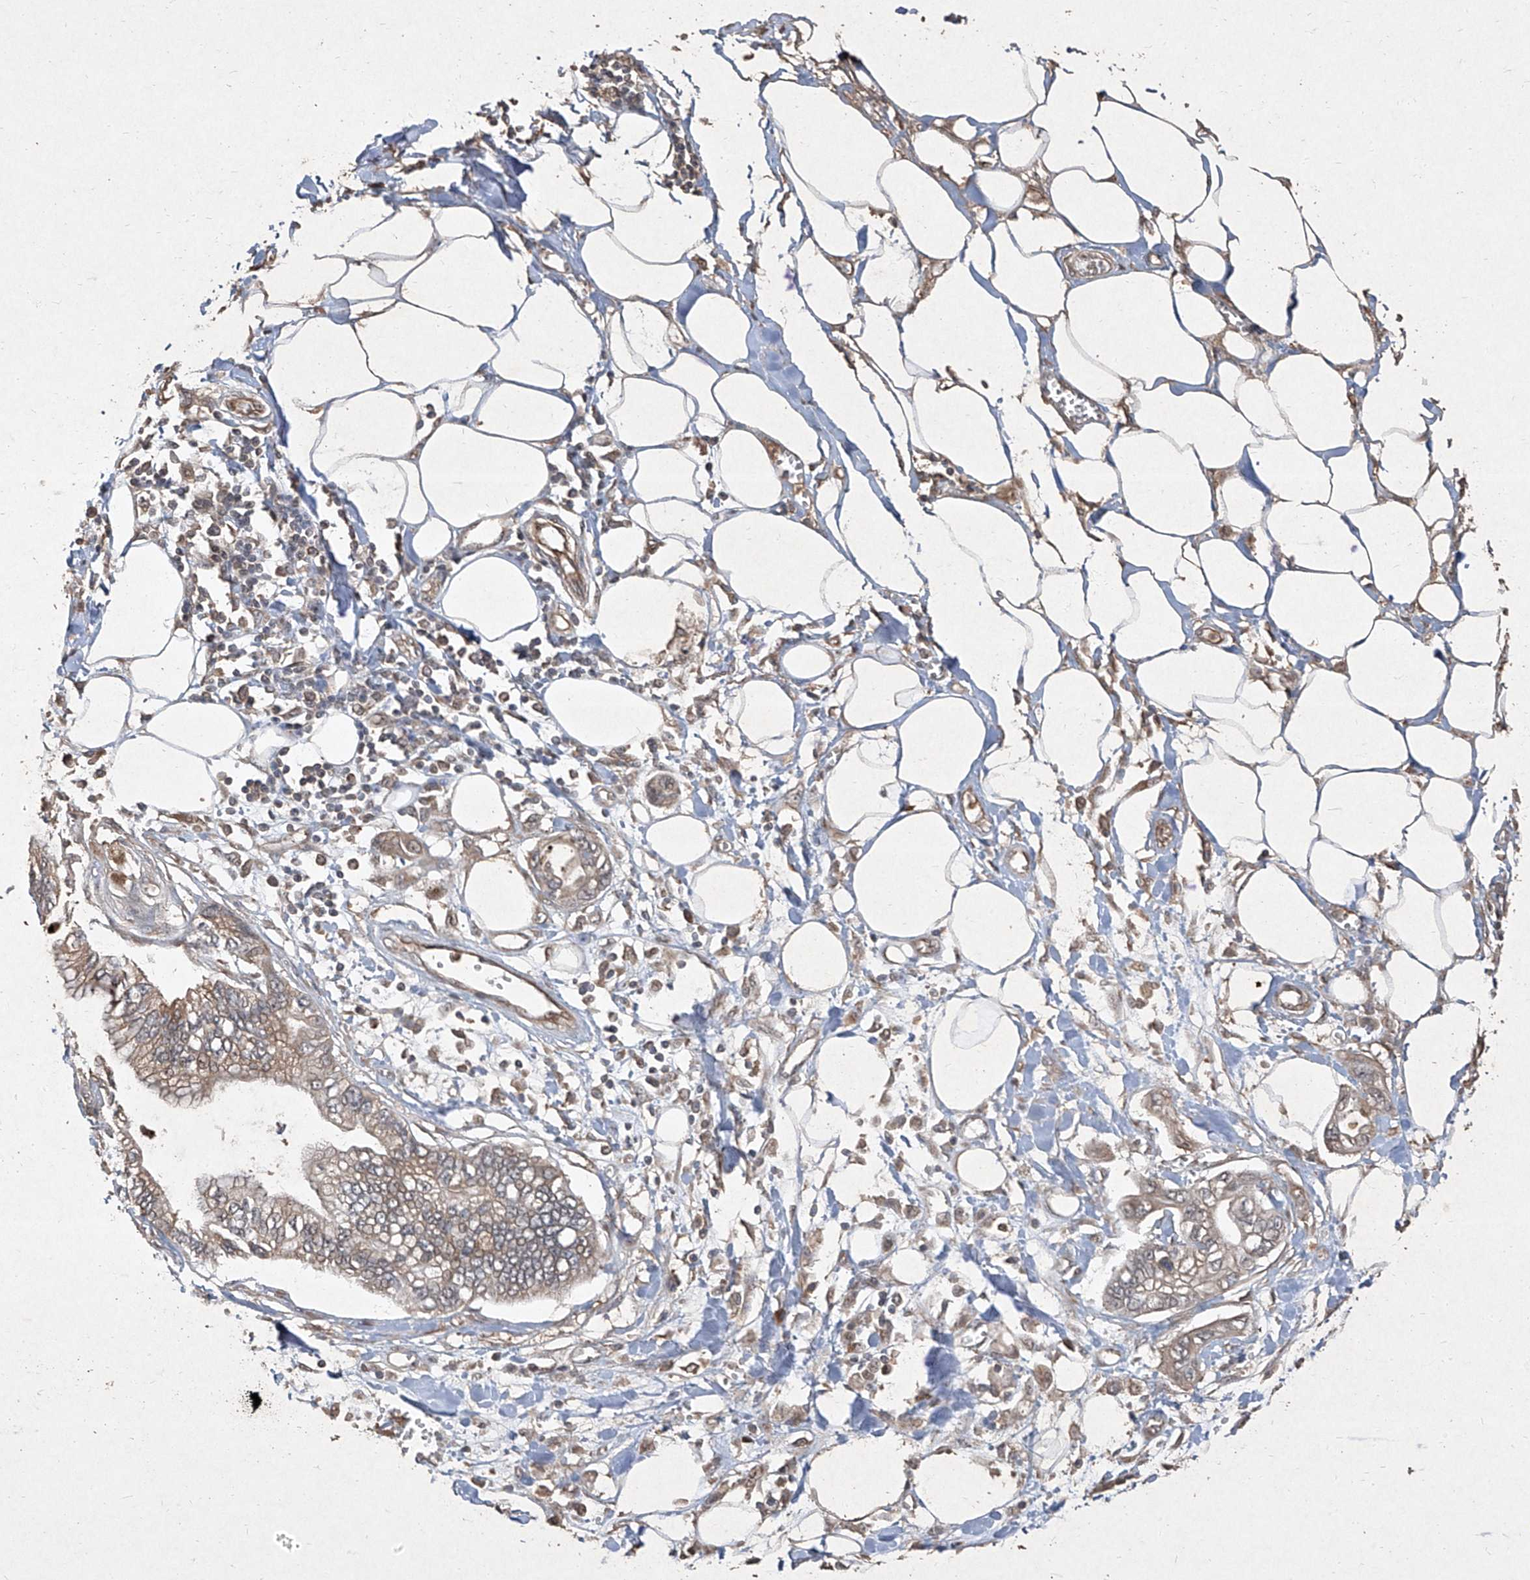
{"staining": {"intensity": "moderate", "quantity": ">75%", "location": "cytoplasmic/membranous"}, "tissue": "pancreatic cancer", "cell_type": "Tumor cells", "image_type": "cancer", "snomed": [{"axis": "morphology", "description": "Adenocarcinoma, NOS"}, {"axis": "topography", "description": "Pancreas"}], "caption": "Human pancreatic cancer stained for a protein (brown) displays moderate cytoplasmic/membranous positive expression in approximately >75% of tumor cells.", "gene": "CCN1", "patient": {"sex": "male", "age": 56}}